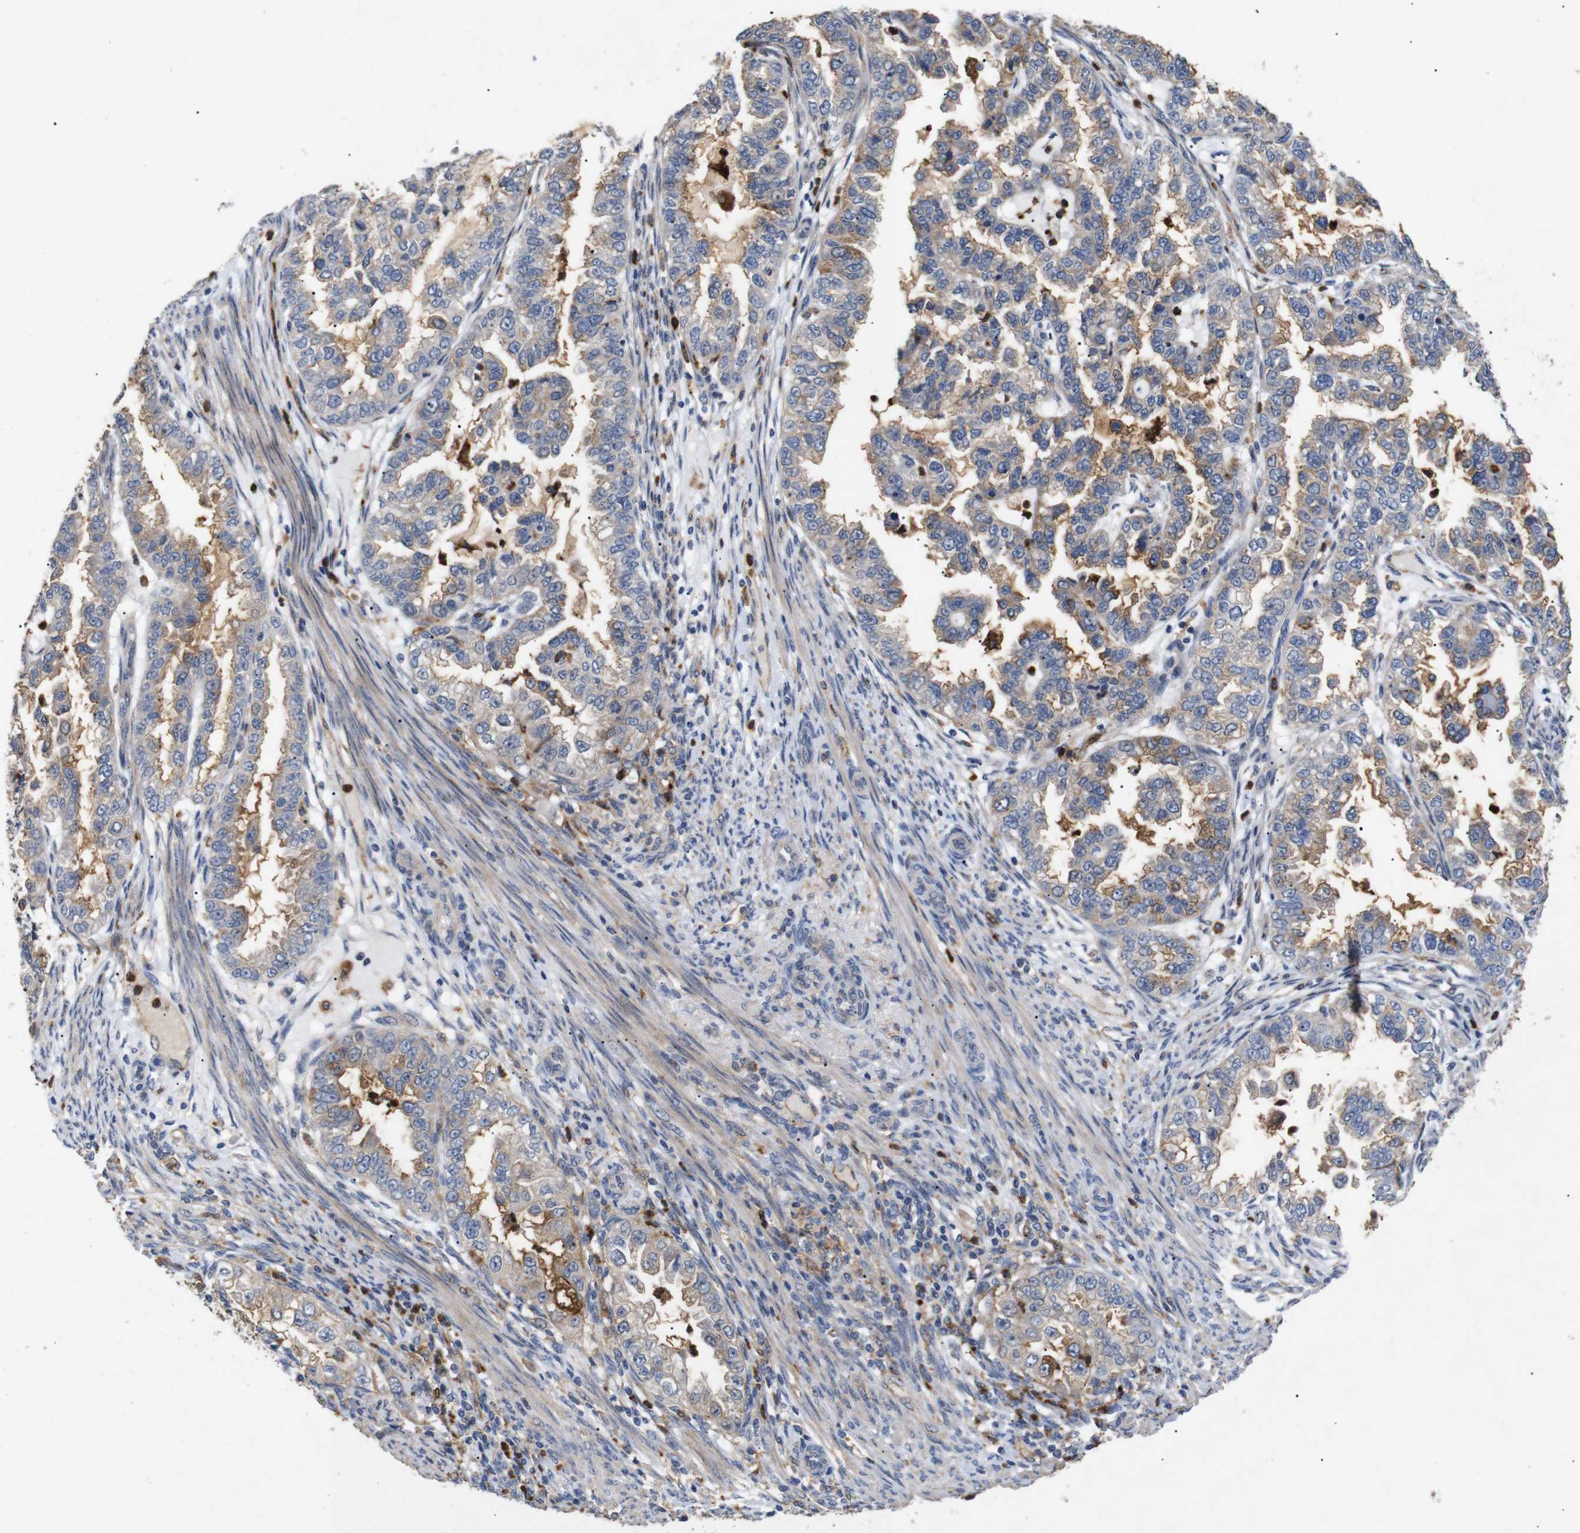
{"staining": {"intensity": "weak", "quantity": ">75%", "location": "cytoplasmic/membranous"}, "tissue": "endometrial cancer", "cell_type": "Tumor cells", "image_type": "cancer", "snomed": [{"axis": "morphology", "description": "Adenocarcinoma, NOS"}, {"axis": "topography", "description": "Endometrium"}], "caption": "A histopathology image of human adenocarcinoma (endometrial) stained for a protein displays weak cytoplasmic/membranous brown staining in tumor cells.", "gene": "SDCBP", "patient": {"sex": "female", "age": 85}}